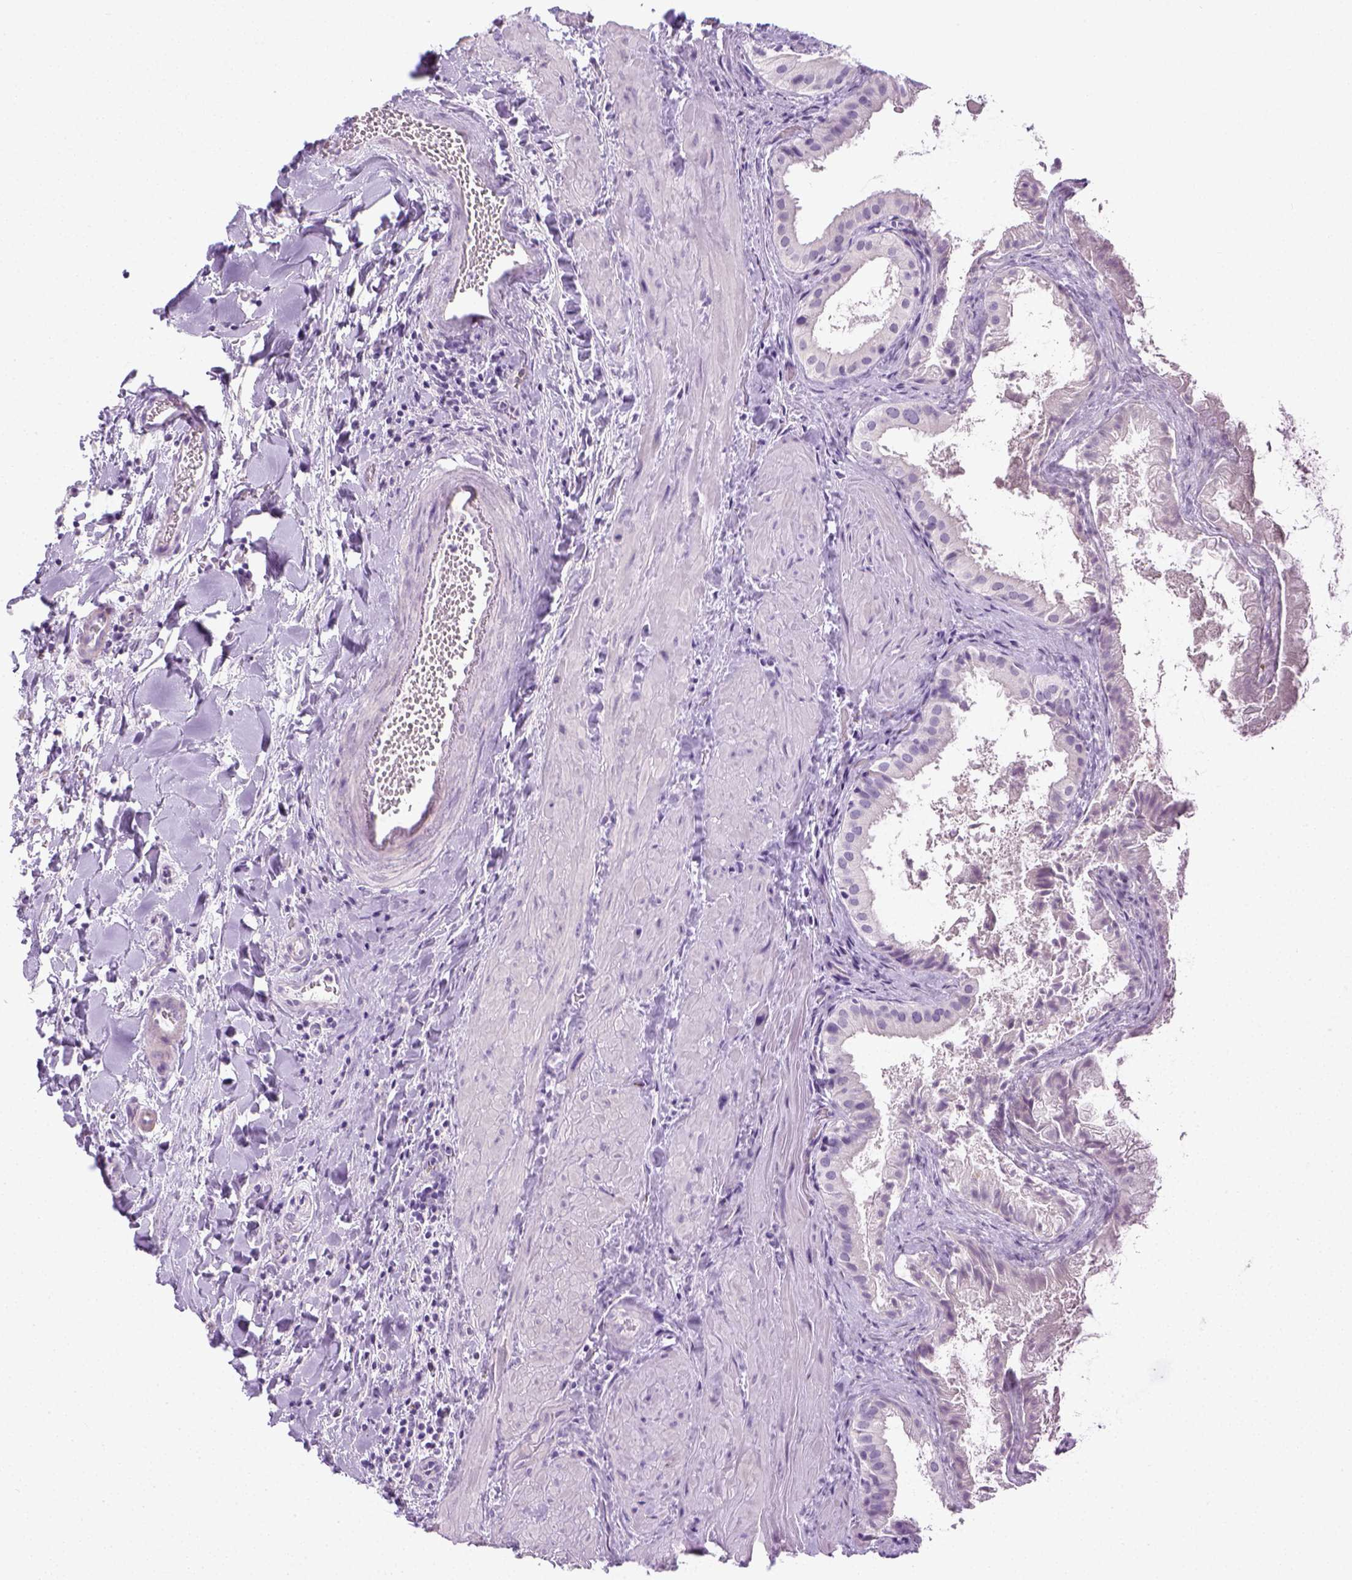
{"staining": {"intensity": "negative", "quantity": "none", "location": "none"}, "tissue": "gallbladder", "cell_type": "Glandular cells", "image_type": "normal", "snomed": [{"axis": "morphology", "description": "Normal tissue, NOS"}, {"axis": "topography", "description": "Gallbladder"}], "caption": "Immunohistochemistry (IHC) micrograph of normal gallbladder: human gallbladder stained with DAB shows no significant protein expression in glandular cells. (DAB immunohistochemistry visualized using brightfield microscopy, high magnification).", "gene": "LGSN", "patient": {"sex": "male", "age": 70}}